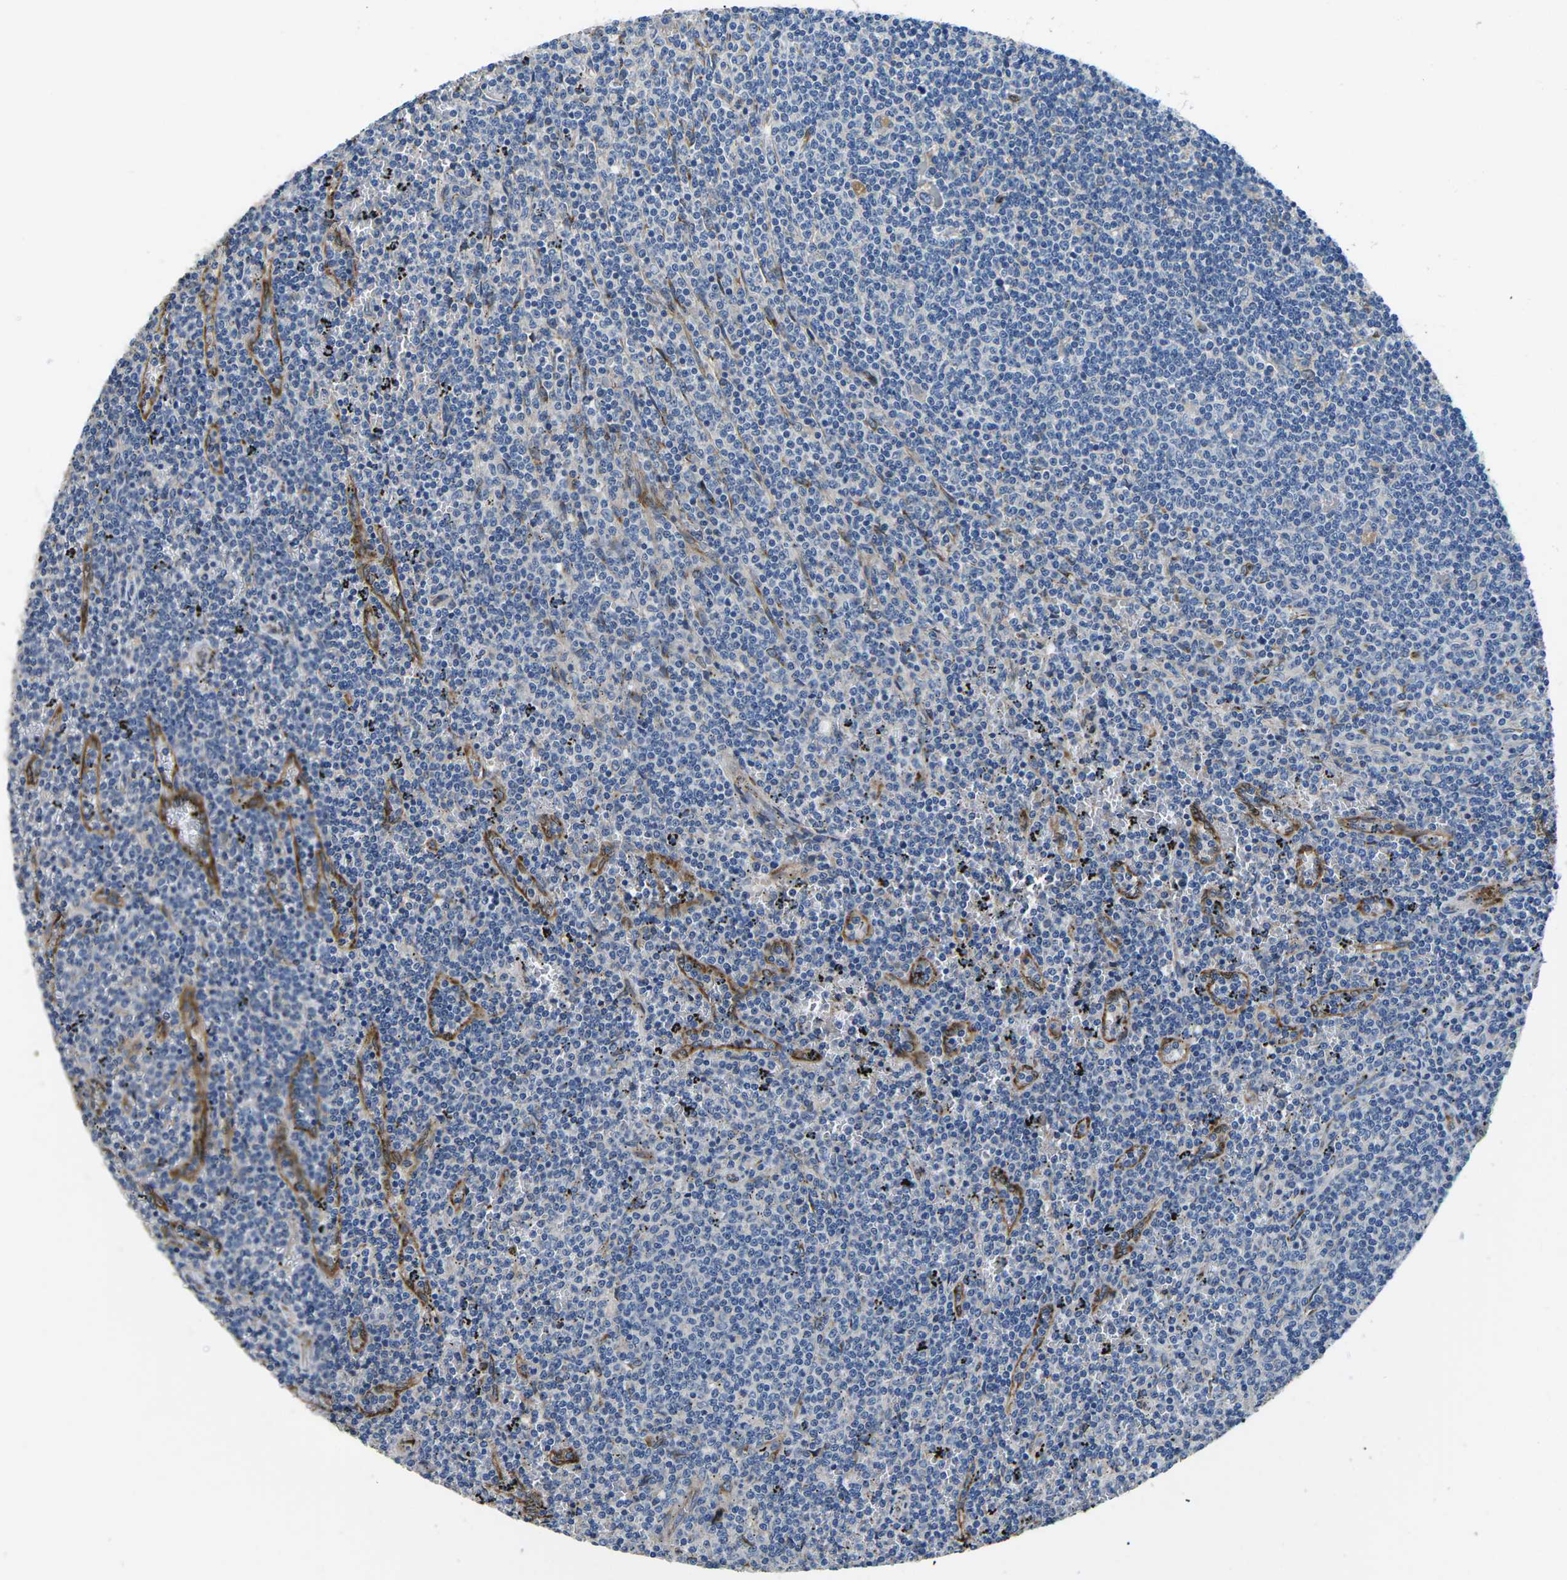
{"staining": {"intensity": "negative", "quantity": "none", "location": "none"}, "tissue": "lymphoma", "cell_type": "Tumor cells", "image_type": "cancer", "snomed": [{"axis": "morphology", "description": "Malignant lymphoma, non-Hodgkin's type, Low grade"}, {"axis": "topography", "description": "Spleen"}], "caption": "A histopathology image of malignant lymphoma, non-Hodgkin's type (low-grade) stained for a protein reveals no brown staining in tumor cells.", "gene": "PDZD8", "patient": {"sex": "female", "age": 50}}